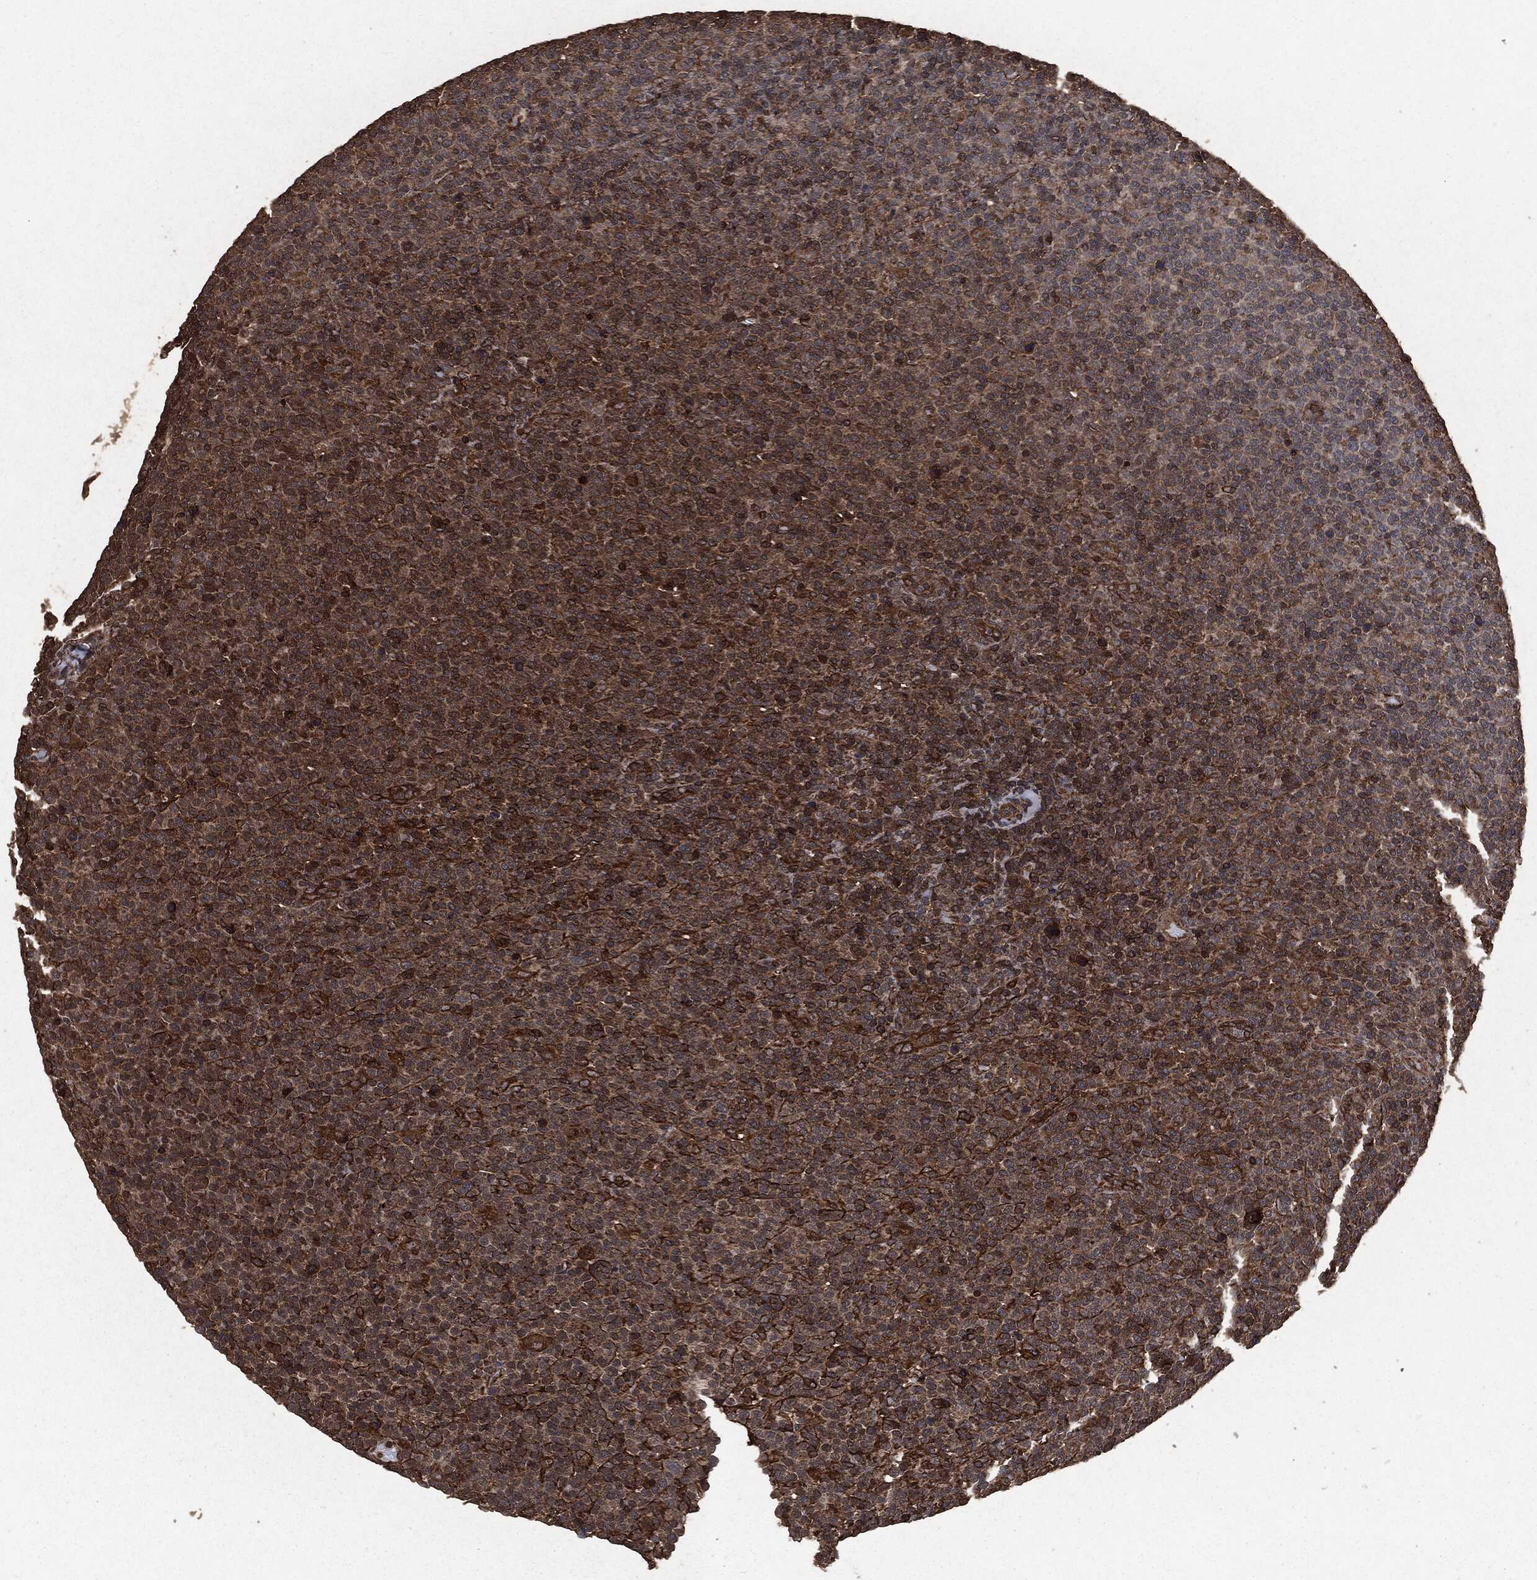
{"staining": {"intensity": "strong", "quantity": "<25%", "location": "cytoplasmic/membranous"}, "tissue": "lymphoma", "cell_type": "Tumor cells", "image_type": "cancer", "snomed": [{"axis": "morphology", "description": "Malignant lymphoma, non-Hodgkin's type, High grade"}, {"axis": "topography", "description": "Lymph node"}], "caption": "DAB (3,3'-diaminobenzidine) immunohistochemical staining of human high-grade malignant lymphoma, non-Hodgkin's type displays strong cytoplasmic/membranous protein positivity in about <25% of tumor cells.", "gene": "HRAS", "patient": {"sex": "male", "age": 61}}